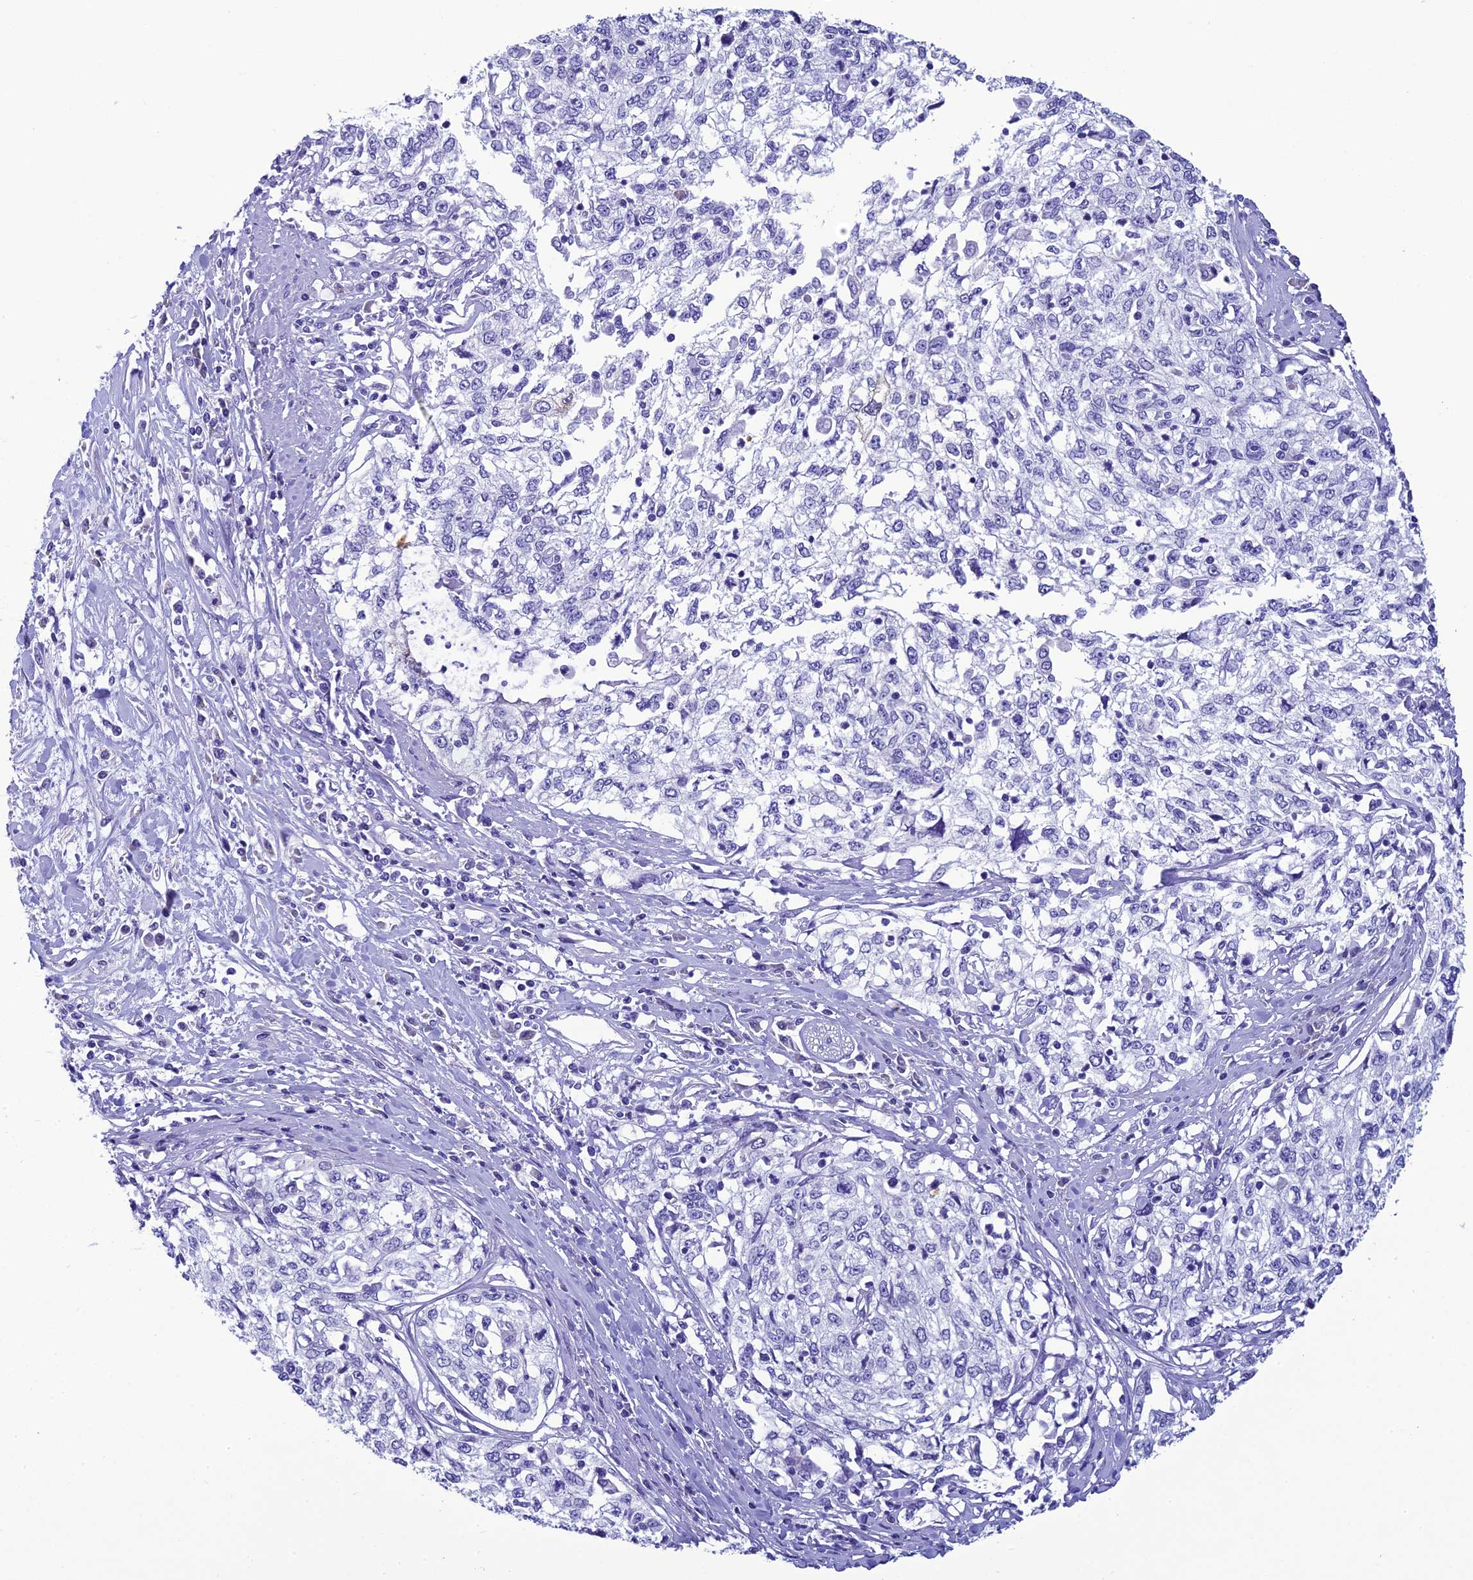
{"staining": {"intensity": "negative", "quantity": "none", "location": "none"}, "tissue": "cervical cancer", "cell_type": "Tumor cells", "image_type": "cancer", "snomed": [{"axis": "morphology", "description": "Squamous cell carcinoma, NOS"}, {"axis": "topography", "description": "Cervix"}], "caption": "The micrograph shows no significant positivity in tumor cells of squamous cell carcinoma (cervical).", "gene": "SCEL", "patient": {"sex": "female", "age": 57}}